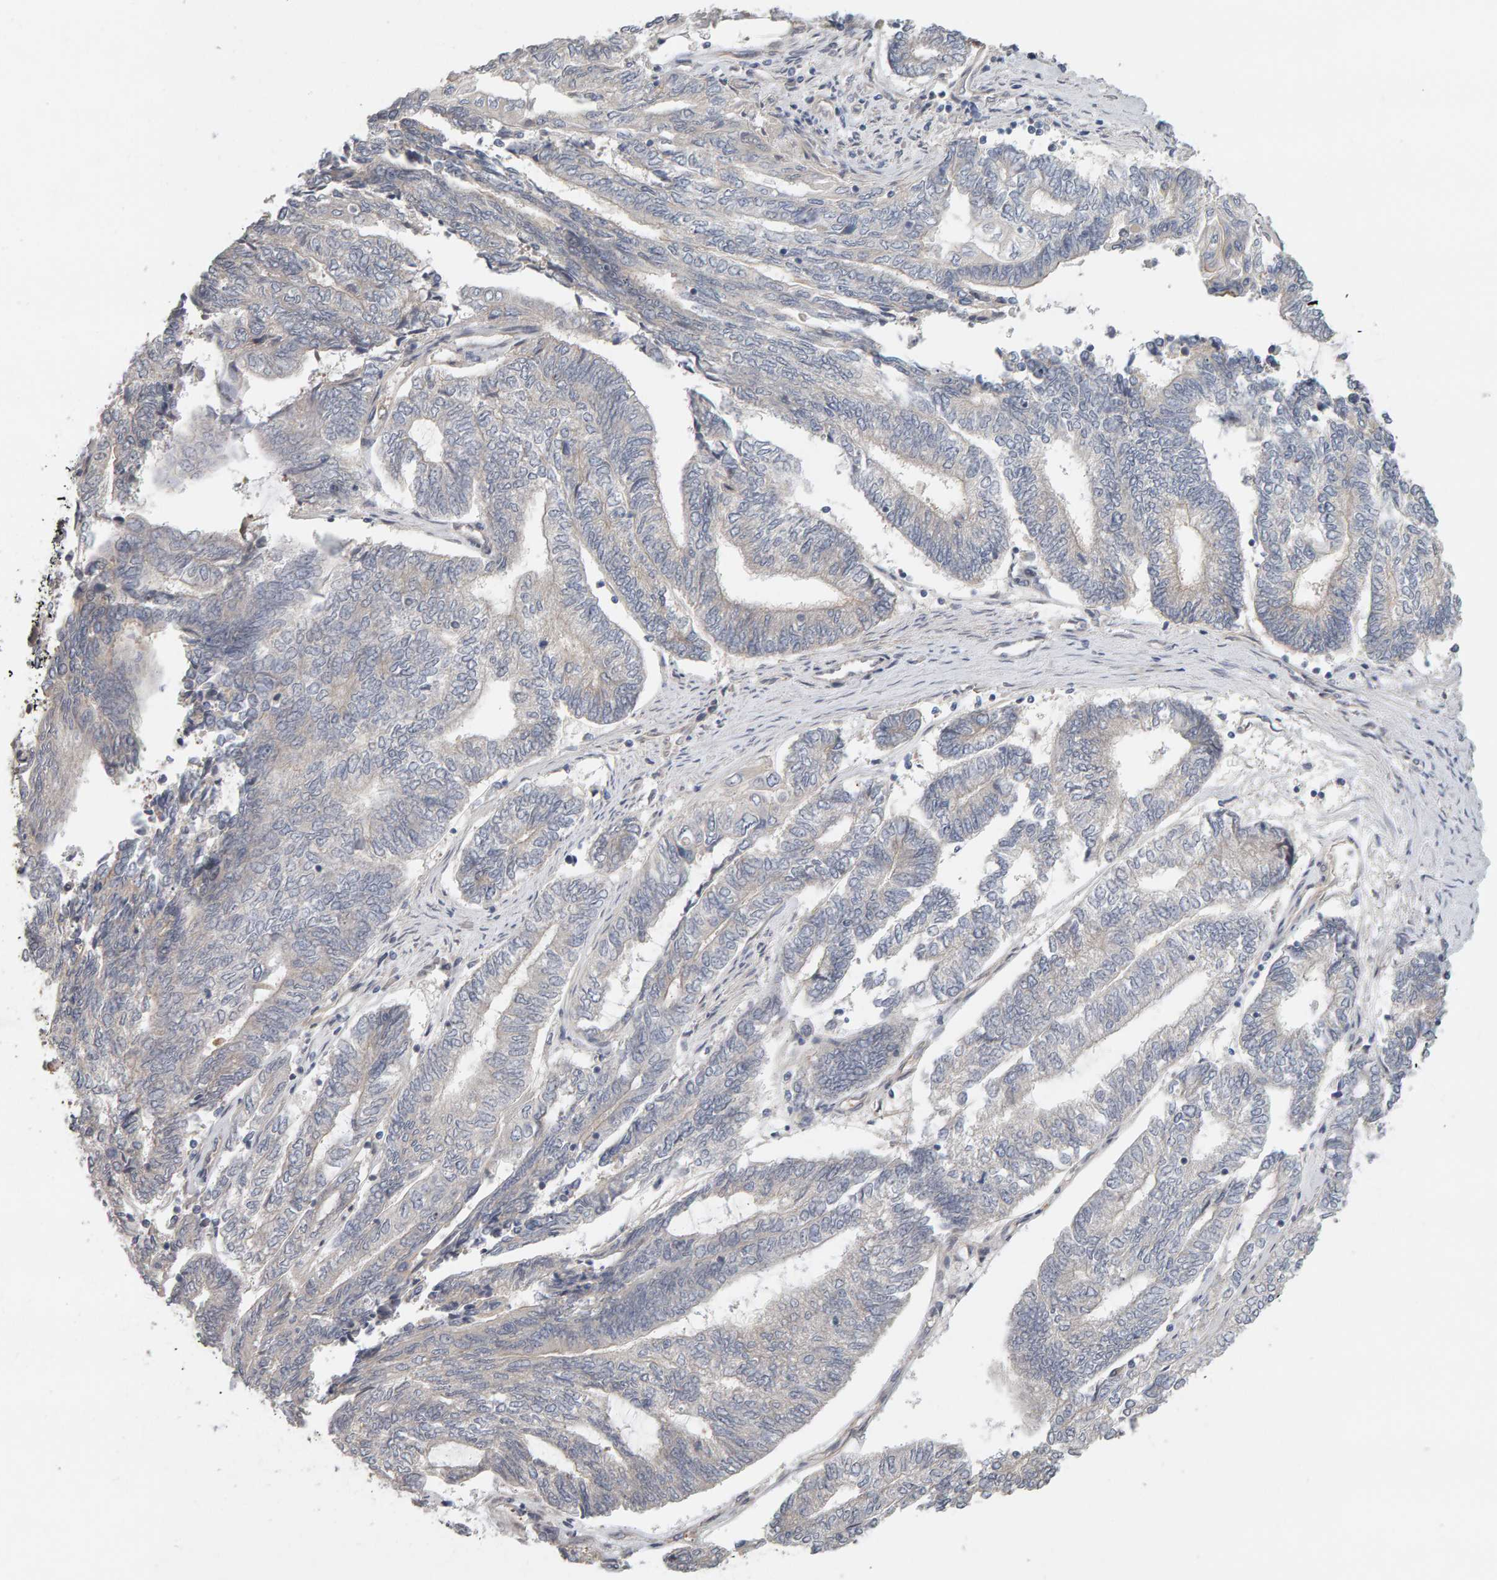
{"staining": {"intensity": "negative", "quantity": "none", "location": "none"}, "tissue": "endometrial cancer", "cell_type": "Tumor cells", "image_type": "cancer", "snomed": [{"axis": "morphology", "description": "Adenocarcinoma, NOS"}, {"axis": "topography", "description": "Uterus"}, {"axis": "topography", "description": "Endometrium"}], "caption": "Immunohistochemistry of endometrial cancer exhibits no expression in tumor cells.", "gene": "PPP1R16A", "patient": {"sex": "female", "age": 70}}